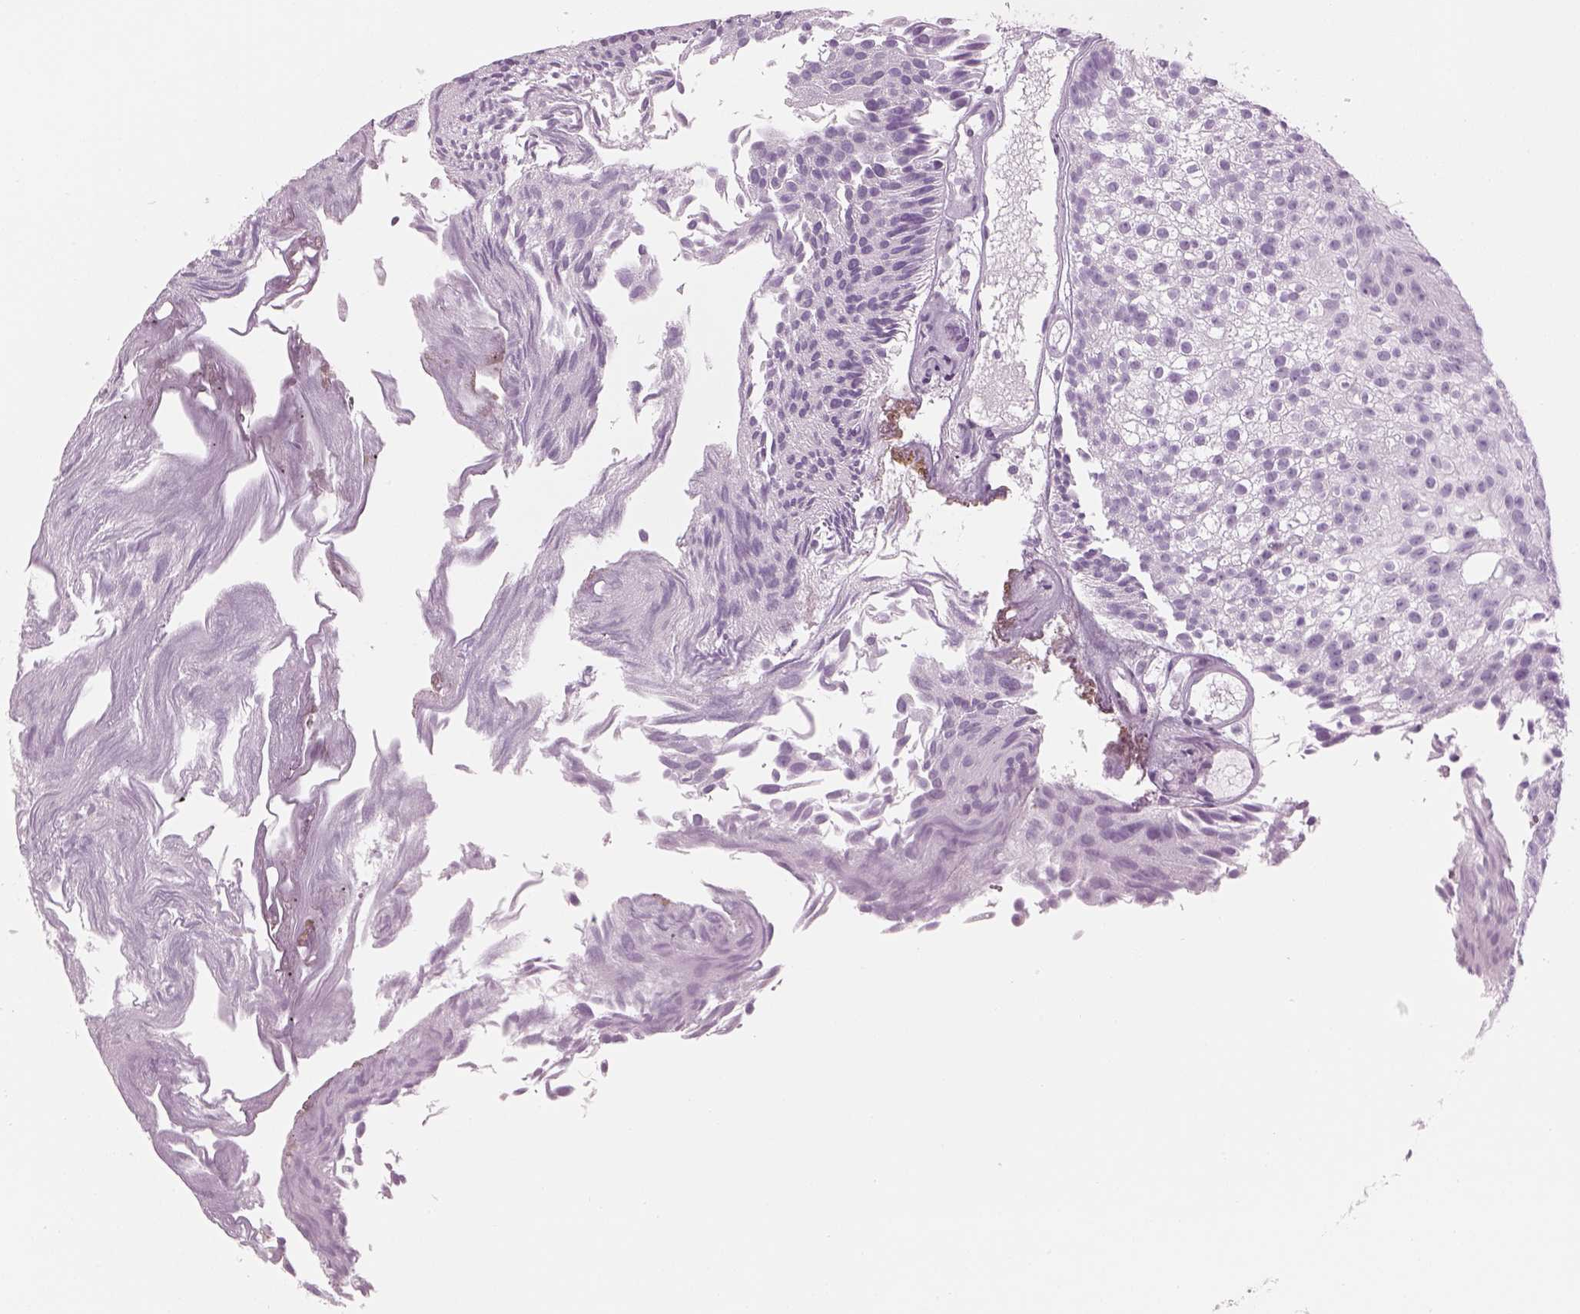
{"staining": {"intensity": "negative", "quantity": "none", "location": "none"}, "tissue": "urothelial cancer", "cell_type": "Tumor cells", "image_type": "cancer", "snomed": [{"axis": "morphology", "description": "Urothelial carcinoma, Low grade"}, {"axis": "topography", "description": "Urinary bladder"}], "caption": "Micrograph shows no significant protein positivity in tumor cells of urothelial cancer.", "gene": "SAG", "patient": {"sex": "male", "age": 70}}